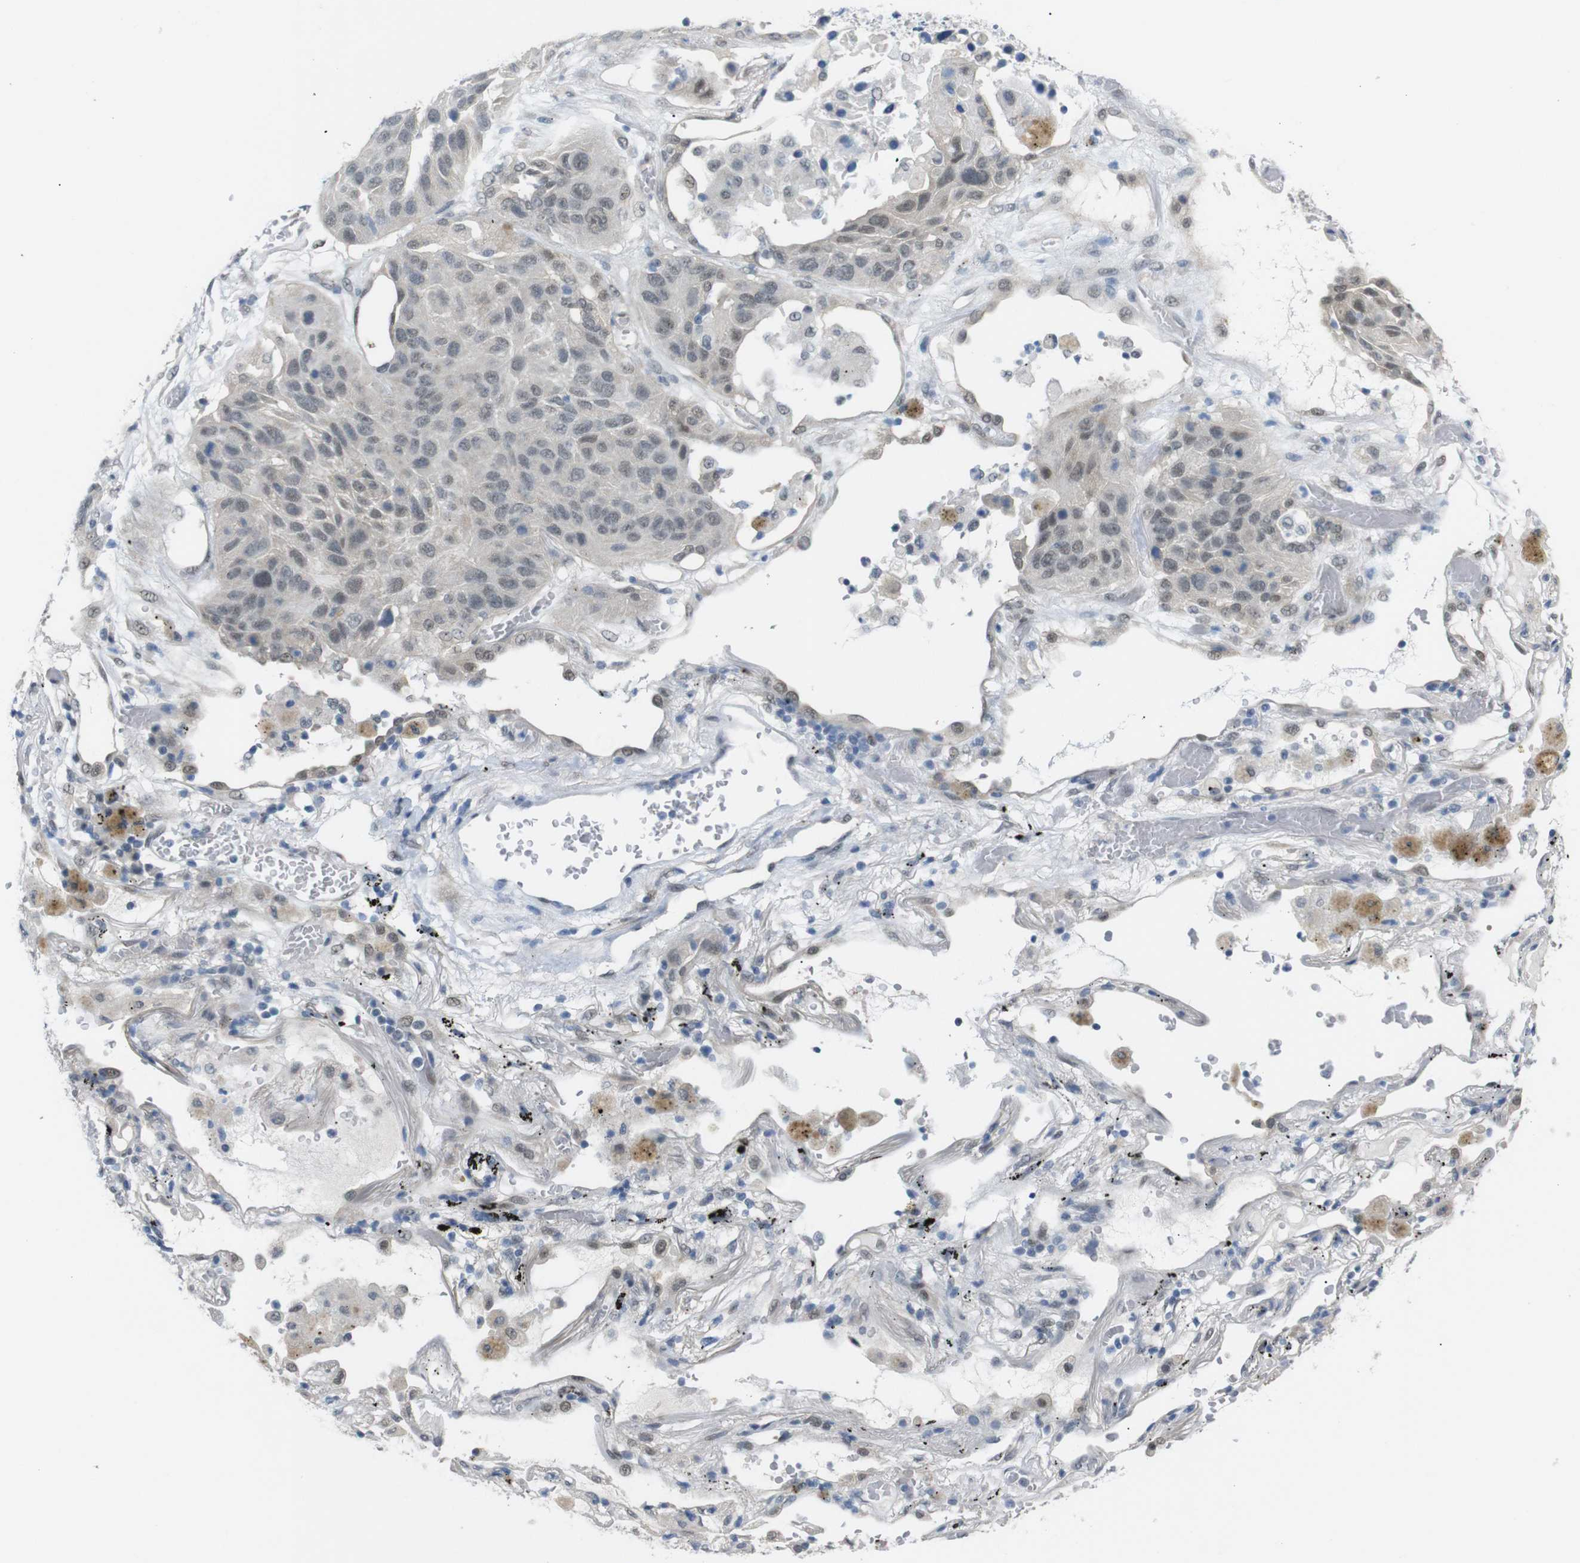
{"staining": {"intensity": "weak", "quantity": "25%-75%", "location": "nuclear"}, "tissue": "lung cancer", "cell_type": "Tumor cells", "image_type": "cancer", "snomed": [{"axis": "morphology", "description": "Squamous cell carcinoma, NOS"}, {"axis": "topography", "description": "Lung"}], "caption": "IHC photomicrograph of squamous cell carcinoma (lung) stained for a protein (brown), which displays low levels of weak nuclear staining in about 25%-75% of tumor cells.", "gene": "GPR158", "patient": {"sex": "male", "age": 57}}